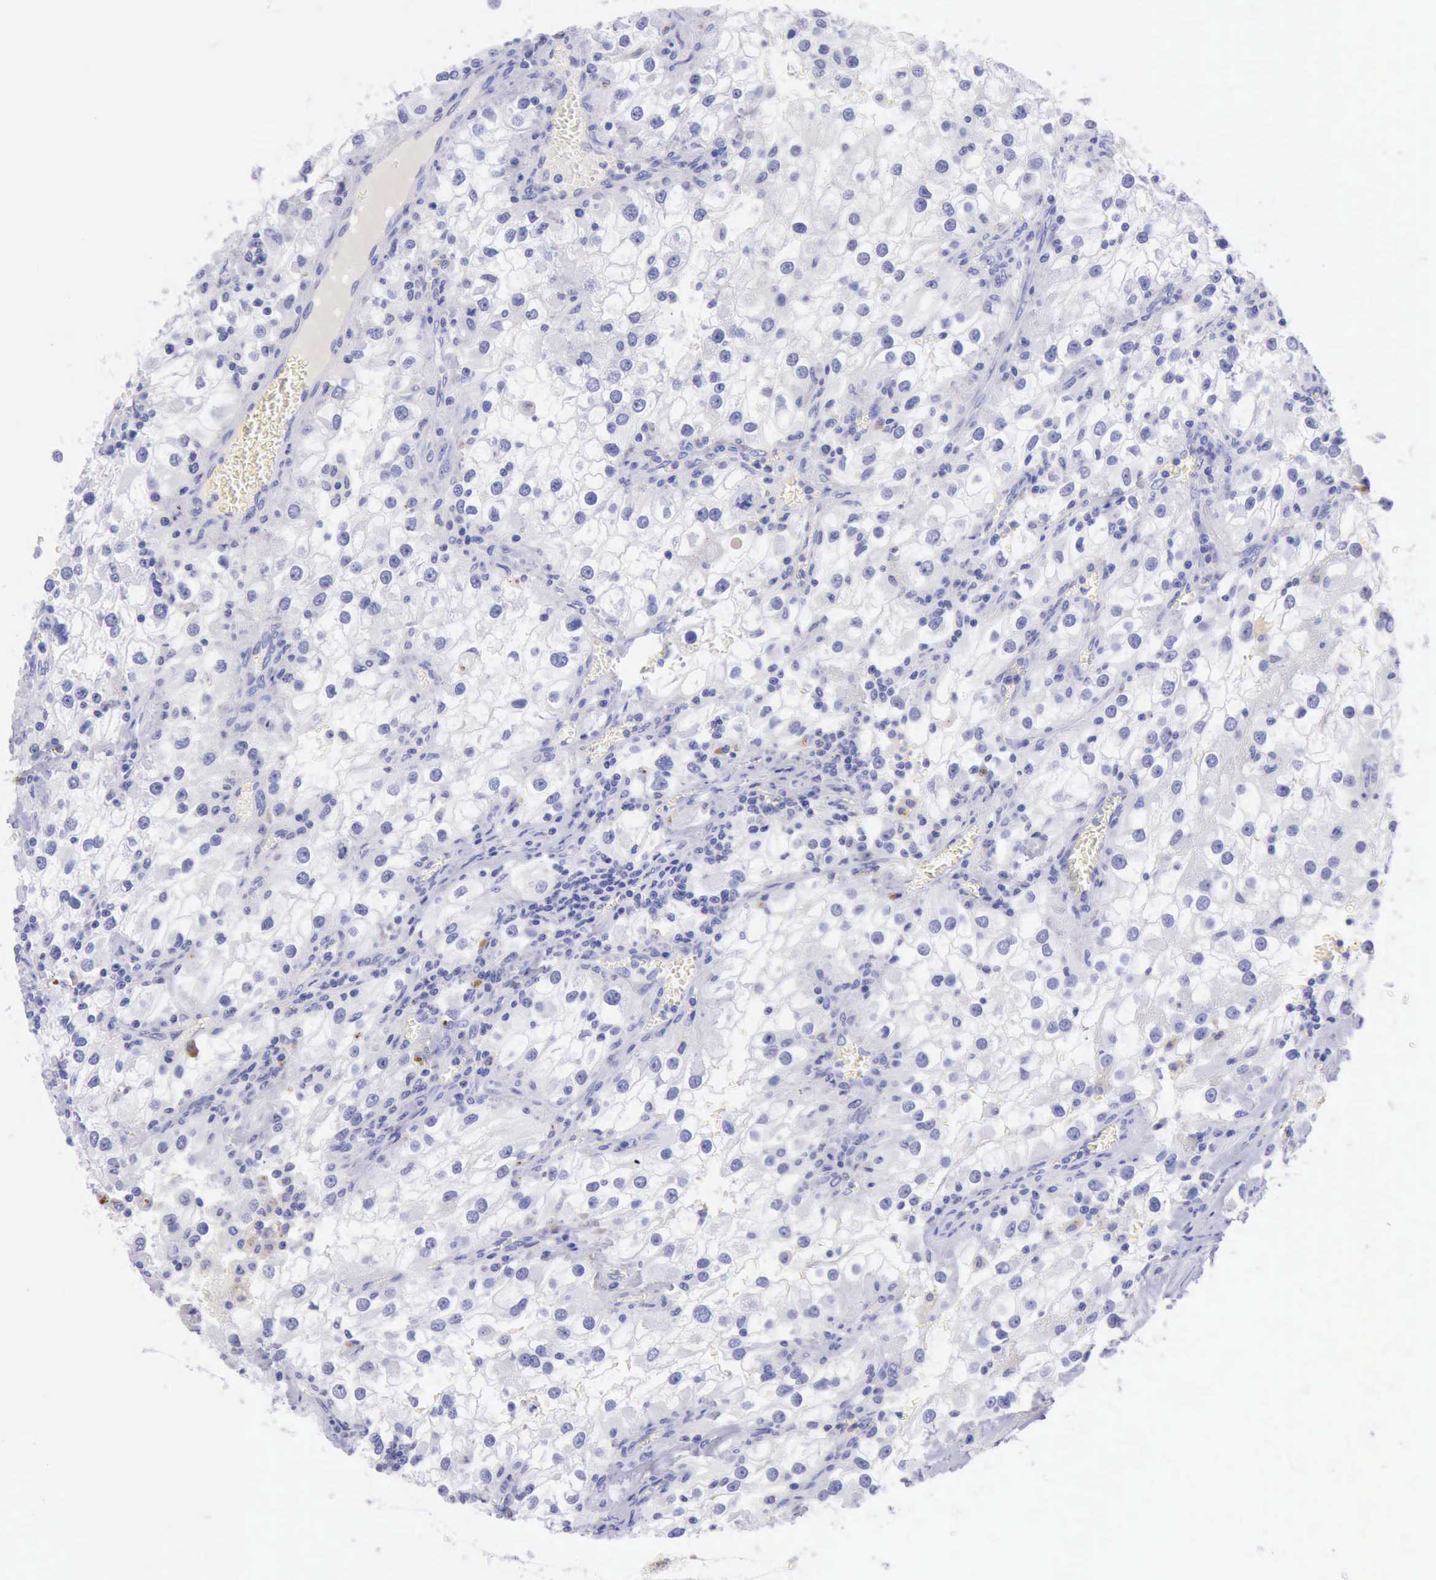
{"staining": {"intensity": "negative", "quantity": "none", "location": "none"}, "tissue": "renal cancer", "cell_type": "Tumor cells", "image_type": "cancer", "snomed": [{"axis": "morphology", "description": "Adenocarcinoma, NOS"}, {"axis": "topography", "description": "Kidney"}], "caption": "Protein analysis of renal cancer displays no significant staining in tumor cells.", "gene": "KRT8", "patient": {"sex": "female", "age": 52}}